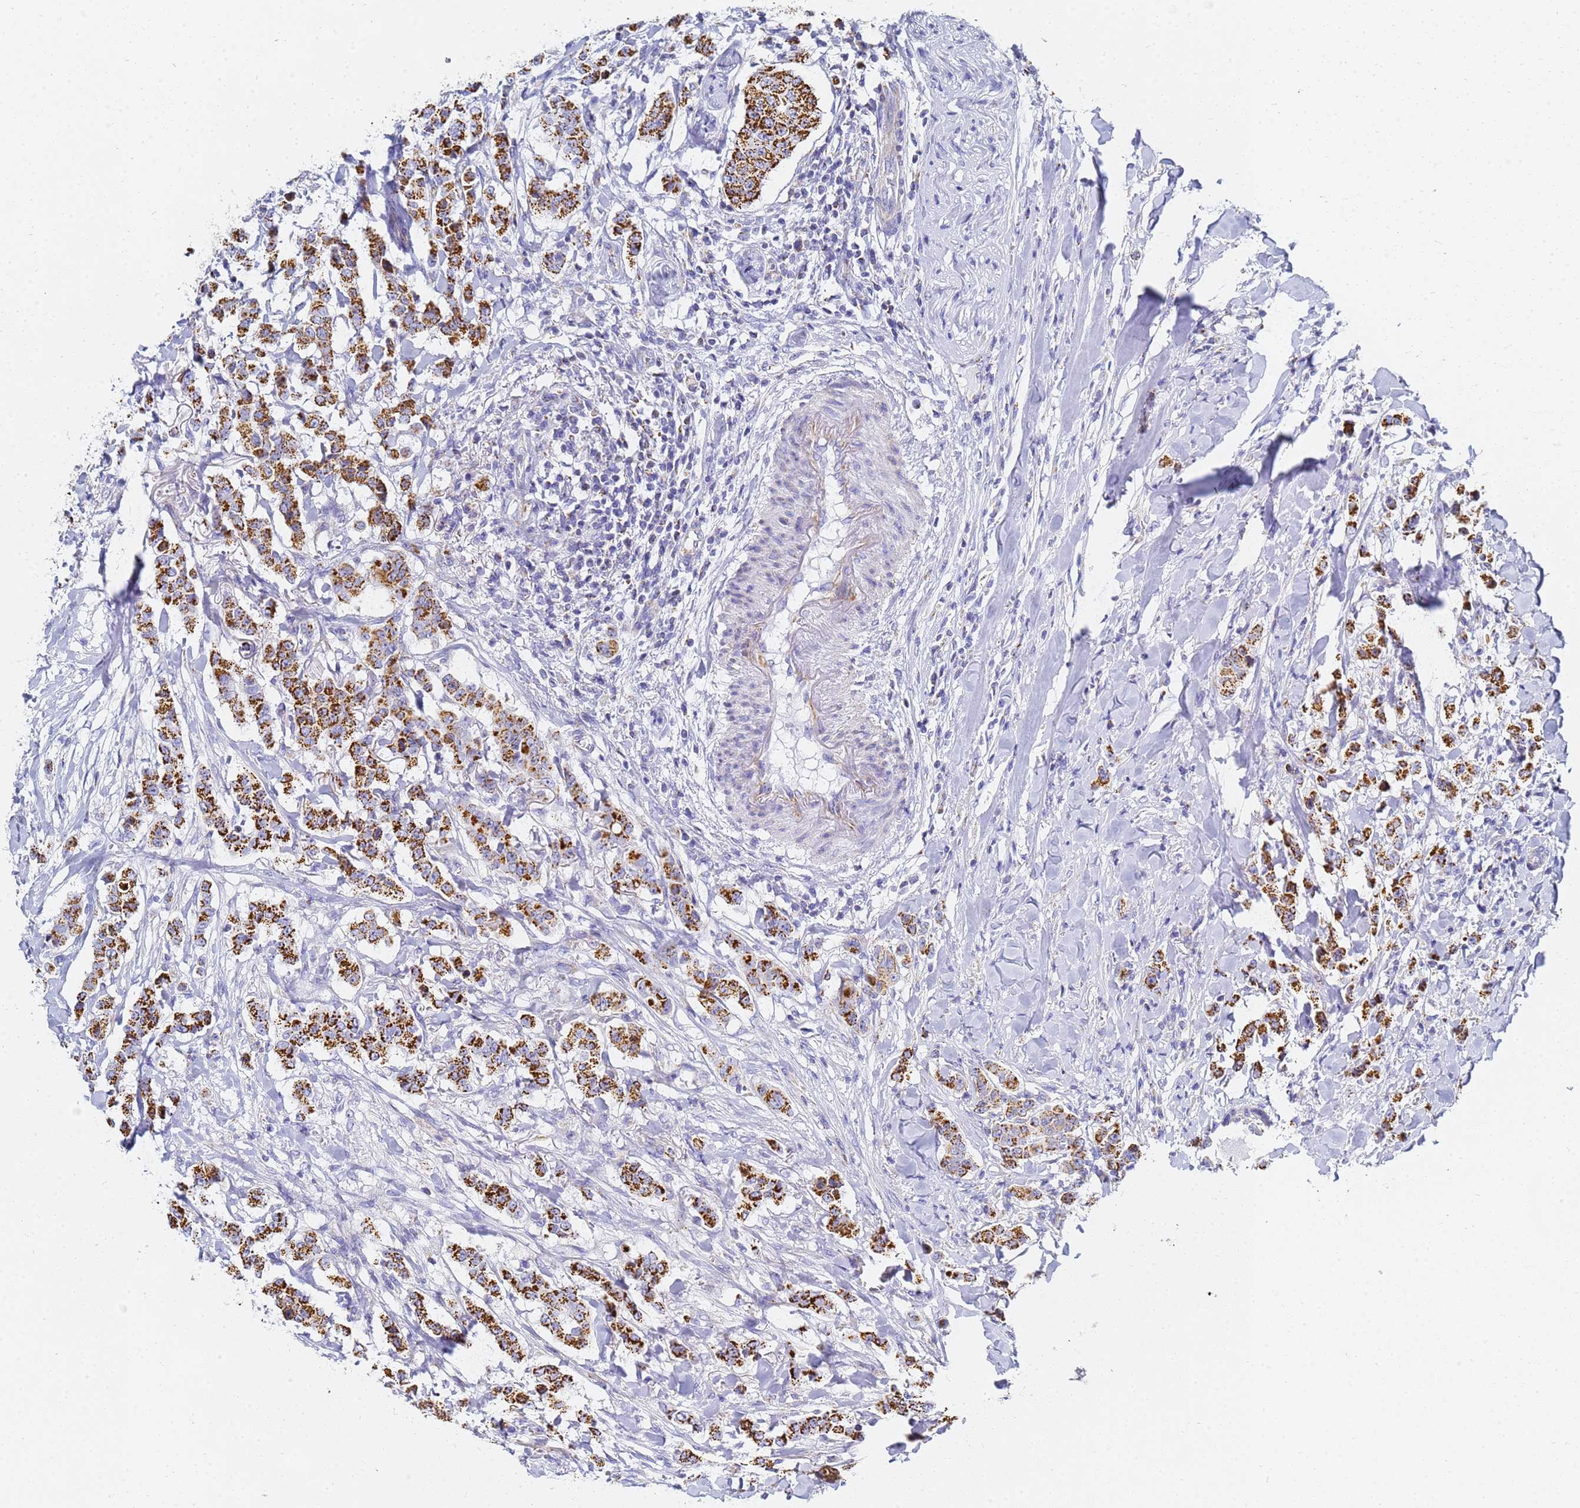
{"staining": {"intensity": "strong", "quantity": ">75%", "location": "cytoplasmic/membranous"}, "tissue": "breast cancer", "cell_type": "Tumor cells", "image_type": "cancer", "snomed": [{"axis": "morphology", "description": "Duct carcinoma"}, {"axis": "topography", "description": "Breast"}], "caption": "Brown immunohistochemical staining in intraductal carcinoma (breast) demonstrates strong cytoplasmic/membranous expression in about >75% of tumor cells. The staining is performed using DAB (3,3'-diaminobenzidine) brown chromogen to label protein expression. The nuclei are counter-stained blue using hematoxylin.", "gene": "CNIH4", "patient": {"sex": "female", "age": 40}}